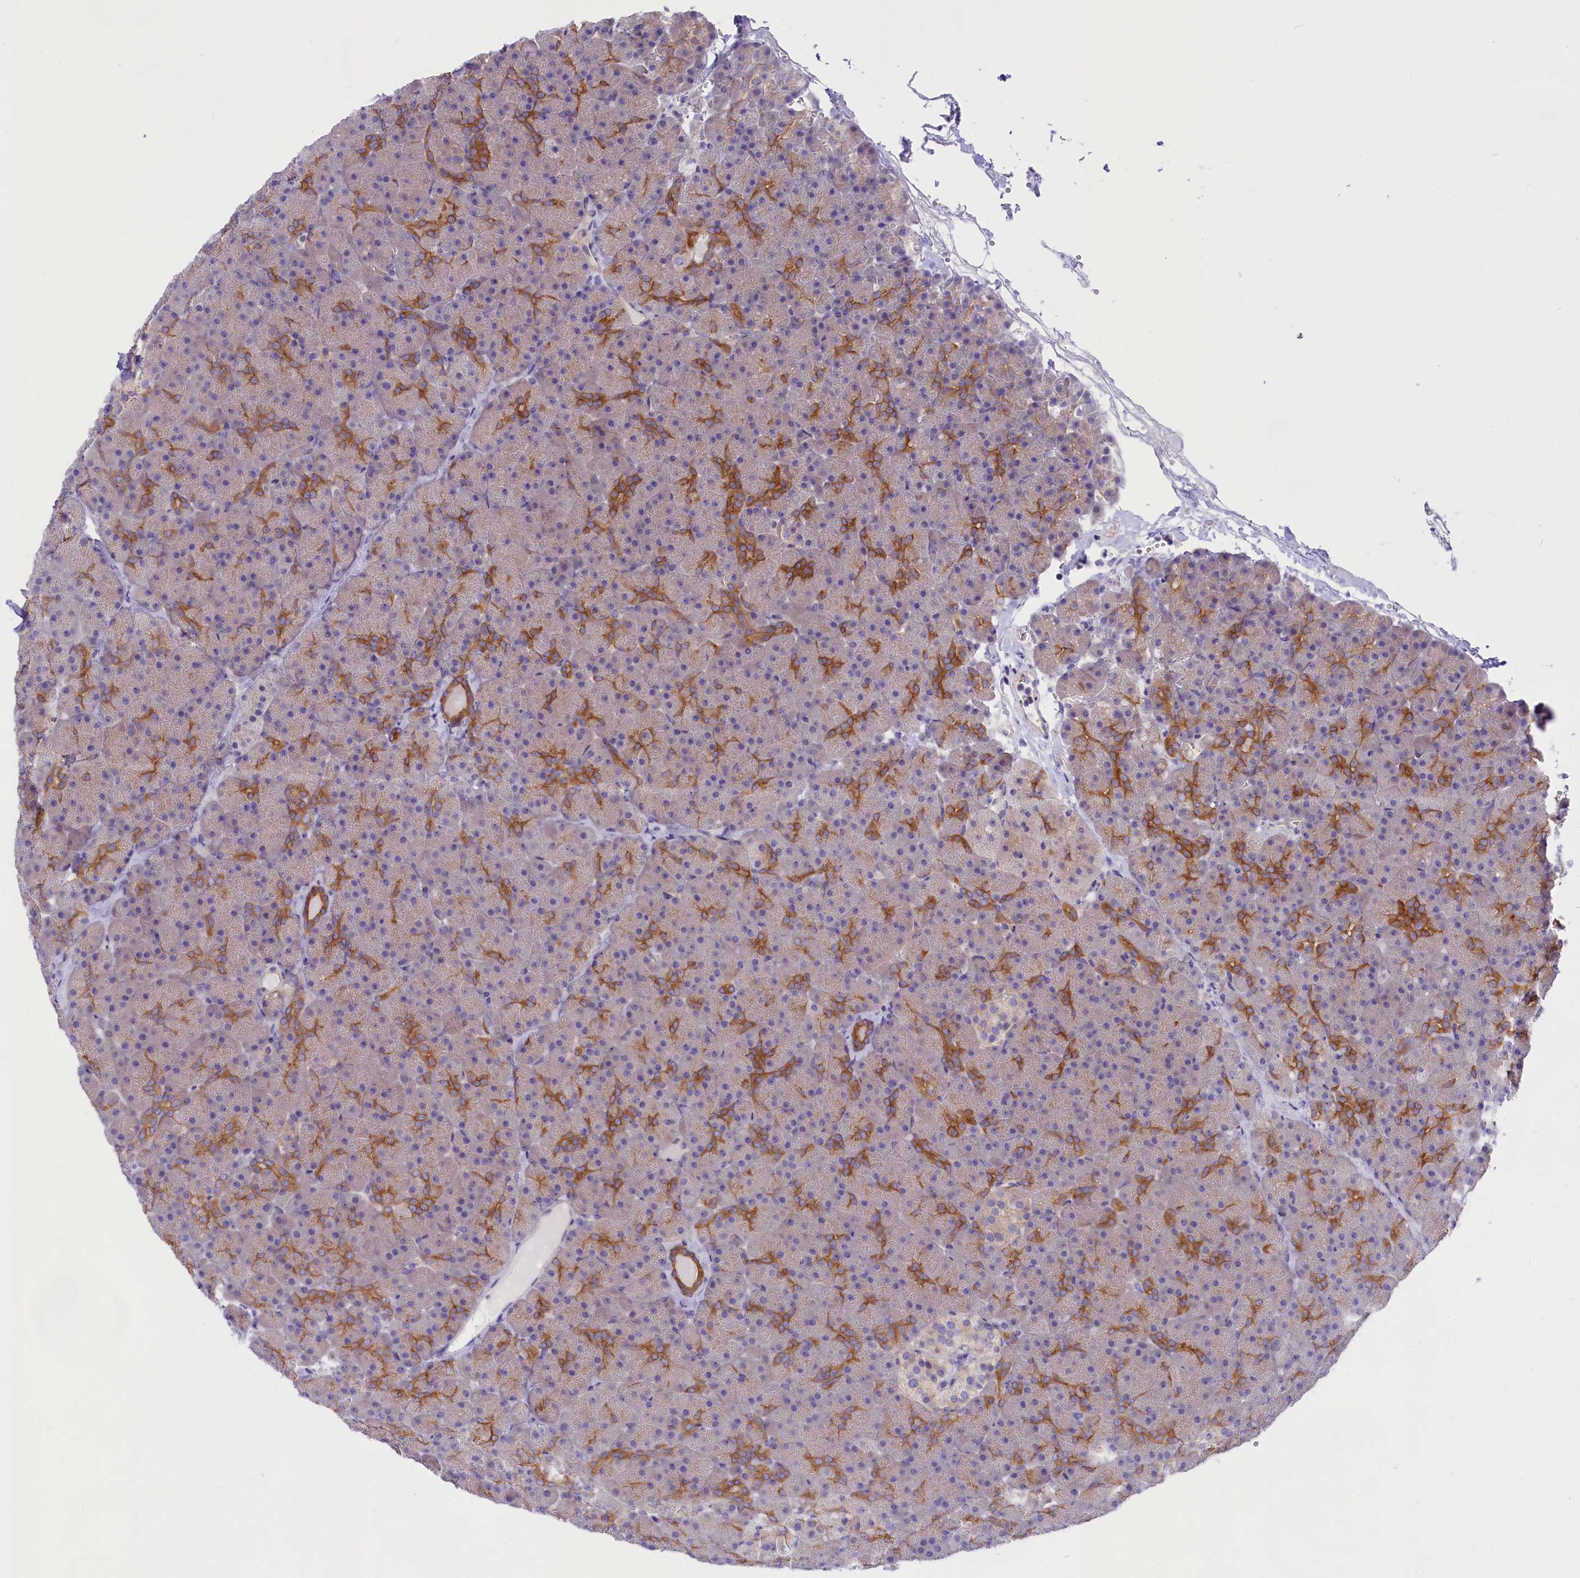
{"staining": {"intensity": "strong", "quantity": "<25%", "location": "cytoplasmic/membranous"}, "tissue": "pancreas", "cell_type": "Exocrine glandular cells", "image_type": "normal", "snomed": [{"axis": "morphology", "description": "Normal tissue, NOS"}, {"axis": "topography", "description": "Pancreas"}], "caption": "Exocrine glandular cells demonstrate strong cytoplasmic/membranous staining in about <25% of cells in benign pancreas.", "gene": "PPP1R13L", "patient": {"sex": "male", "age": 36}}